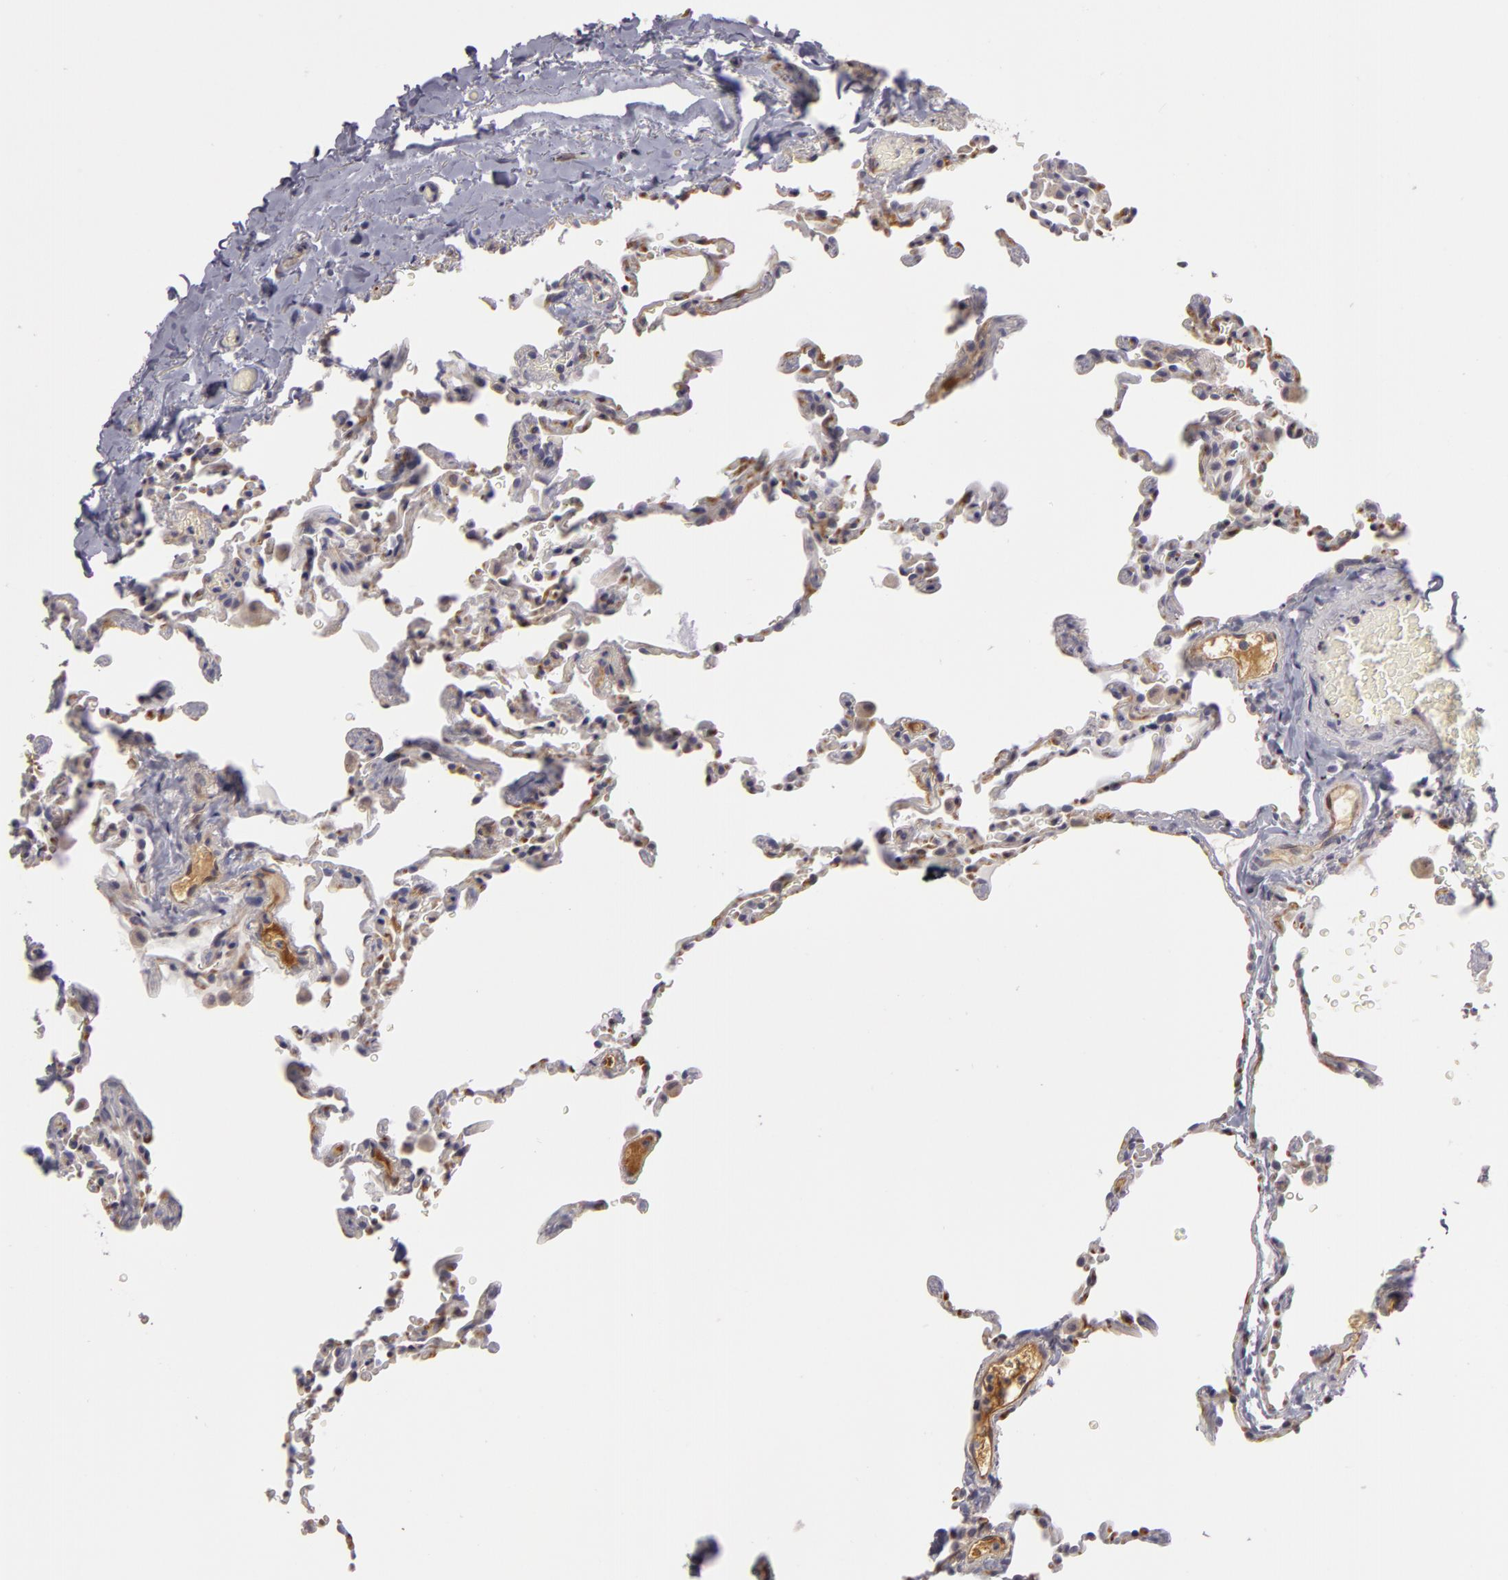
{"staining": {"intensity": "negative", "quantity": "none", "location": "none"}, "tissue": "lung", "cell_type": "Alveolar cells", "image_type": "normal", "snomed": [{"axis": "morphology", "description": "Normal tissue, NOS"}, {"axis": "topography", "description": "Lung"}], "caption": "Alveolar cells are negative for brown protein staining in benign lung. (DAB IHC with hematoxylin counter stain).", "gene": "ZNF229", "patient": {"sex": "female", "age": 61}}